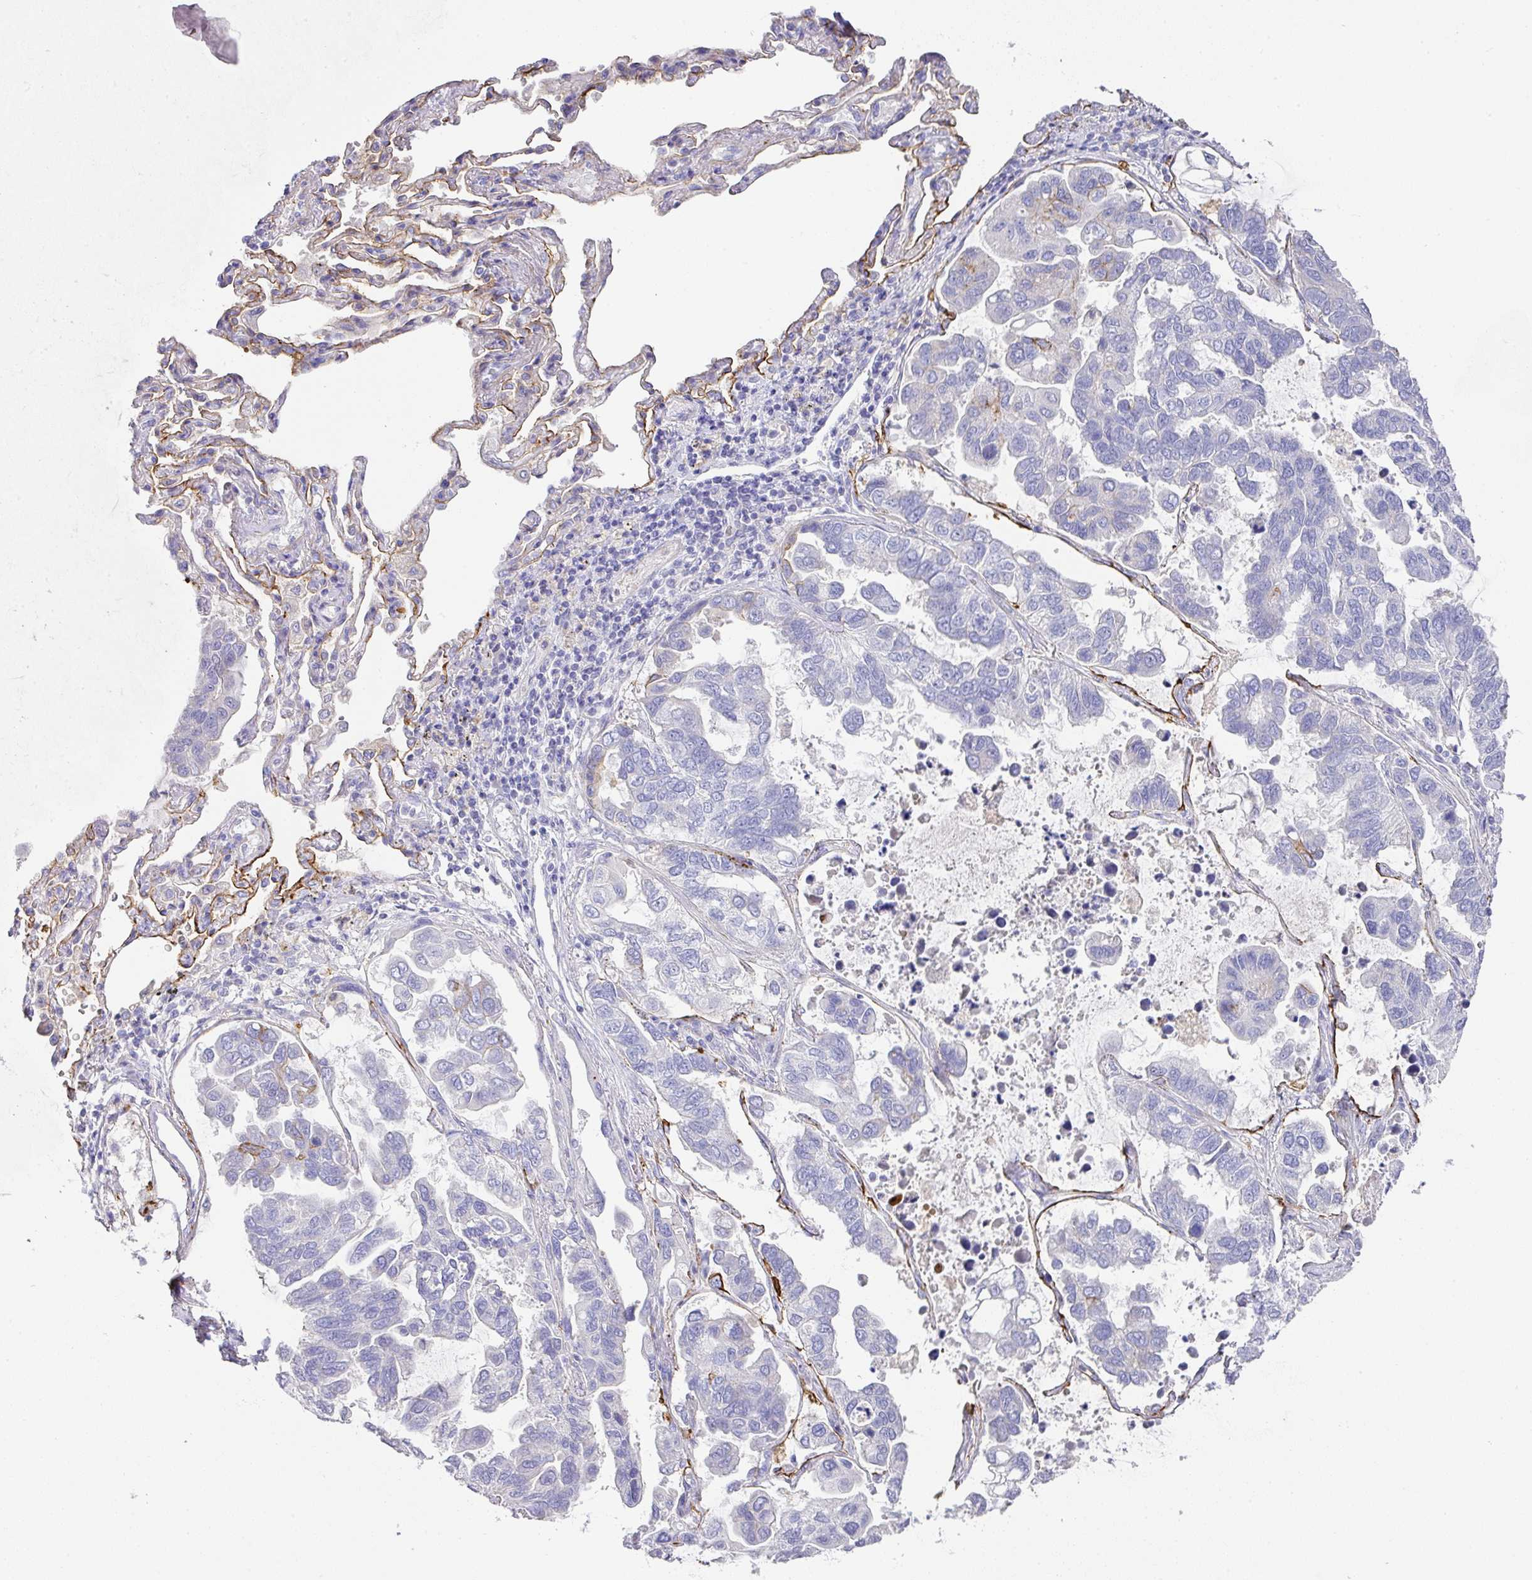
{"staining": {"intensity": "negative", "quantity": "none", "location": "none"}, "tissue": "lung cancer", "cell_type": "Tumor cells", "image_type": "cancer", "snomed": [{"axis": "morphology", "description": "Adenocarcinoma, NOS"}, {"axis": "topography", "description": "Lung"}], "caption": "This image is of lung cancer stained with immunohistochemistry (IHC) to label a protein in brown with the nuclei are counter-stained blue. There is no expression in tumor cells.", "gene": "TARM1", "patient": {"sex": "male", "age": 64}}